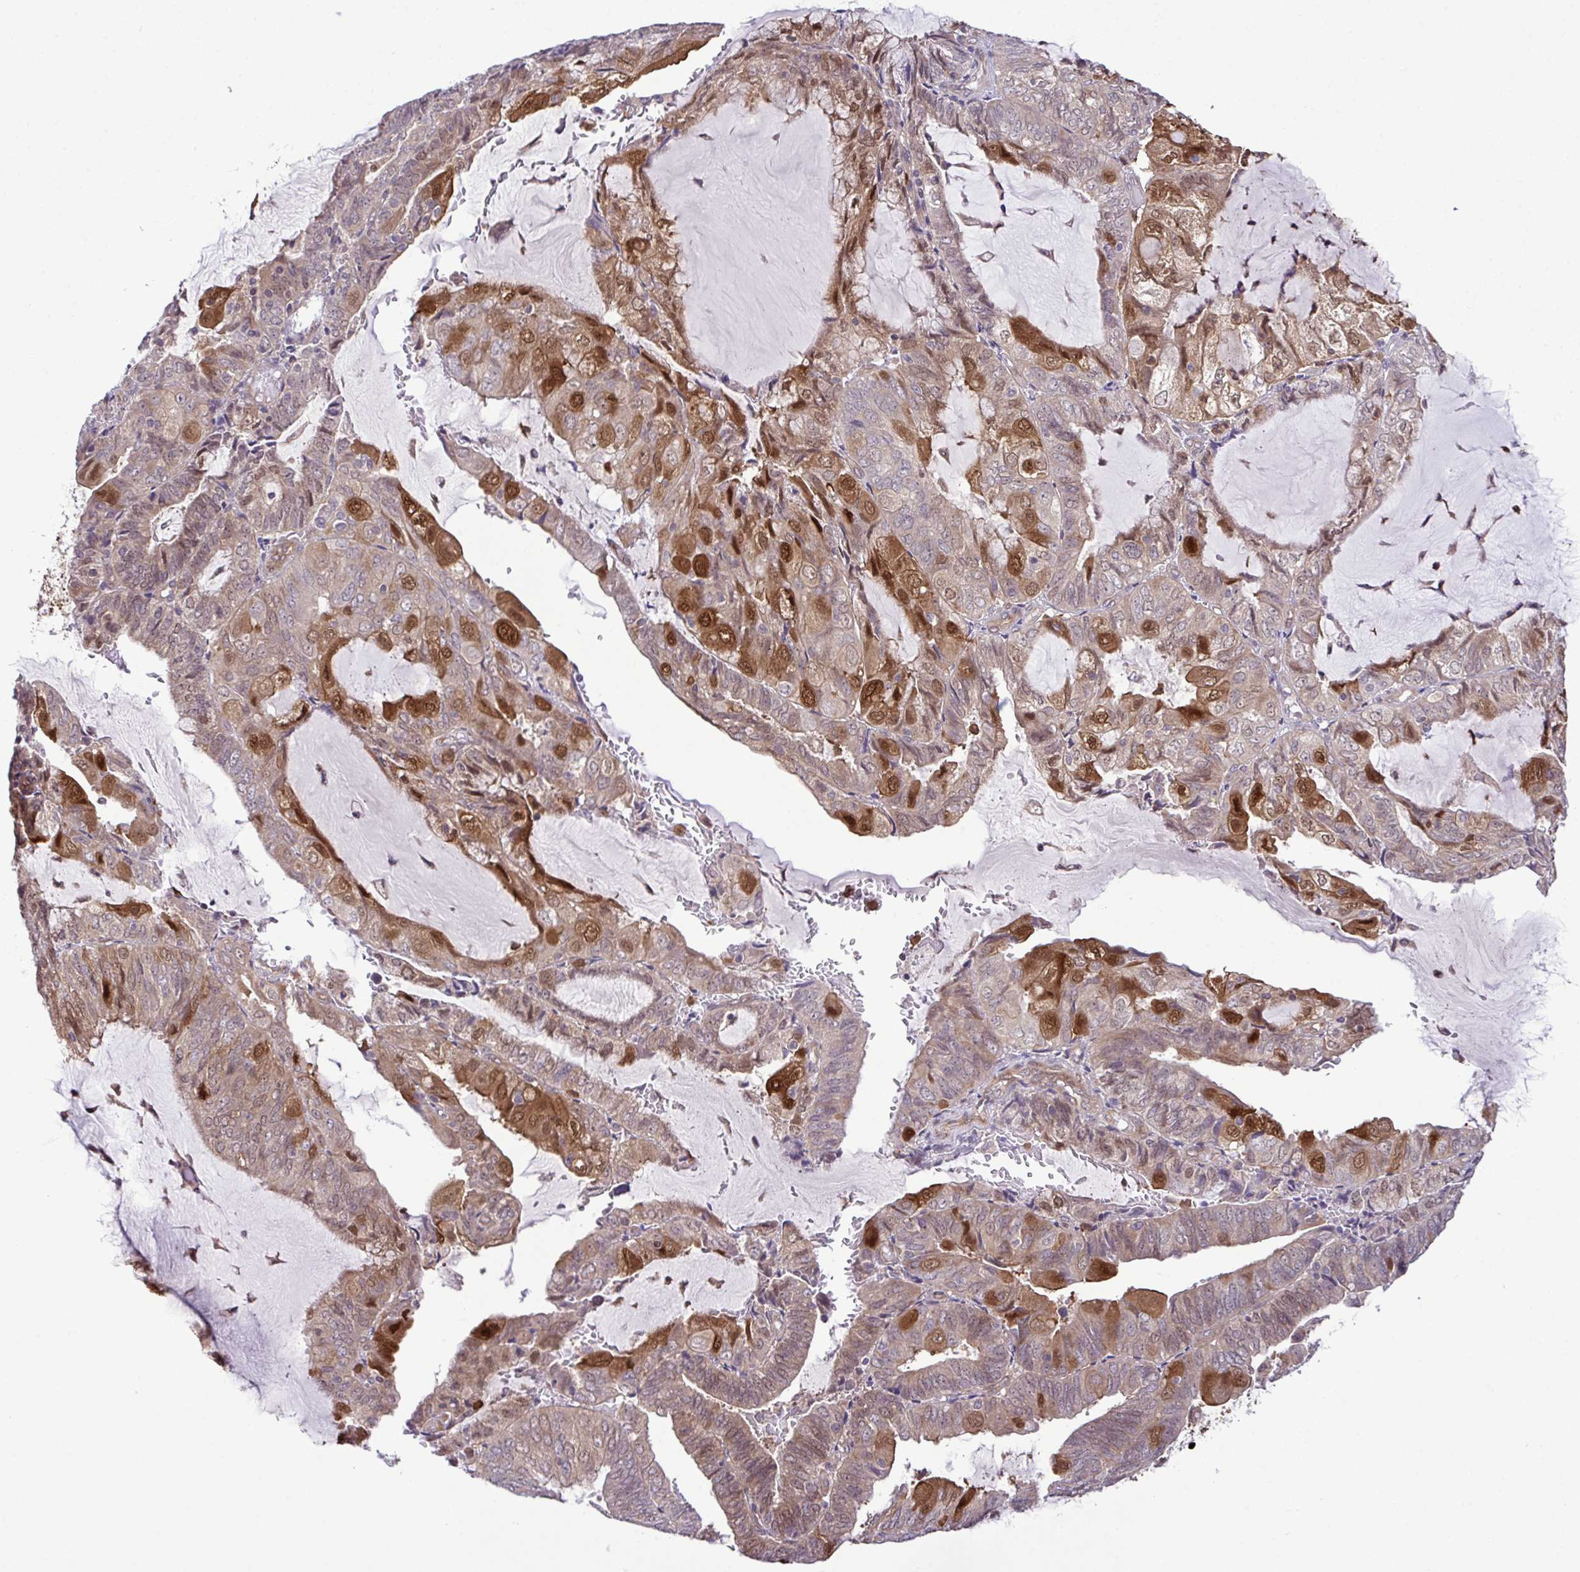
{"staining": {"intensity": "strong", "quantity": "<25%", "location": "cytoplasmic/membranous,nuclear"}, "tissue": "endometrial cancer", "cell_type": "Tumor cells", "image_type": "cancer", "snomed": [{"axis": "morphology", "description": "Adenocarcinoma, NOS"}, {"axis": "topography", "description": "Endometrium"}], "caption": "Brown immunohistochemical staining in human endometrial cancer (adenocarcinoma) shows strong cytoplasmic/membranous and nuclear expression in approximately <25% of tumor cells. (brown staining indicates protein expression, while blue staining denotes nuclei).", "gene": "CMPK1", "patient": {"sex": "female", "age": 81}}